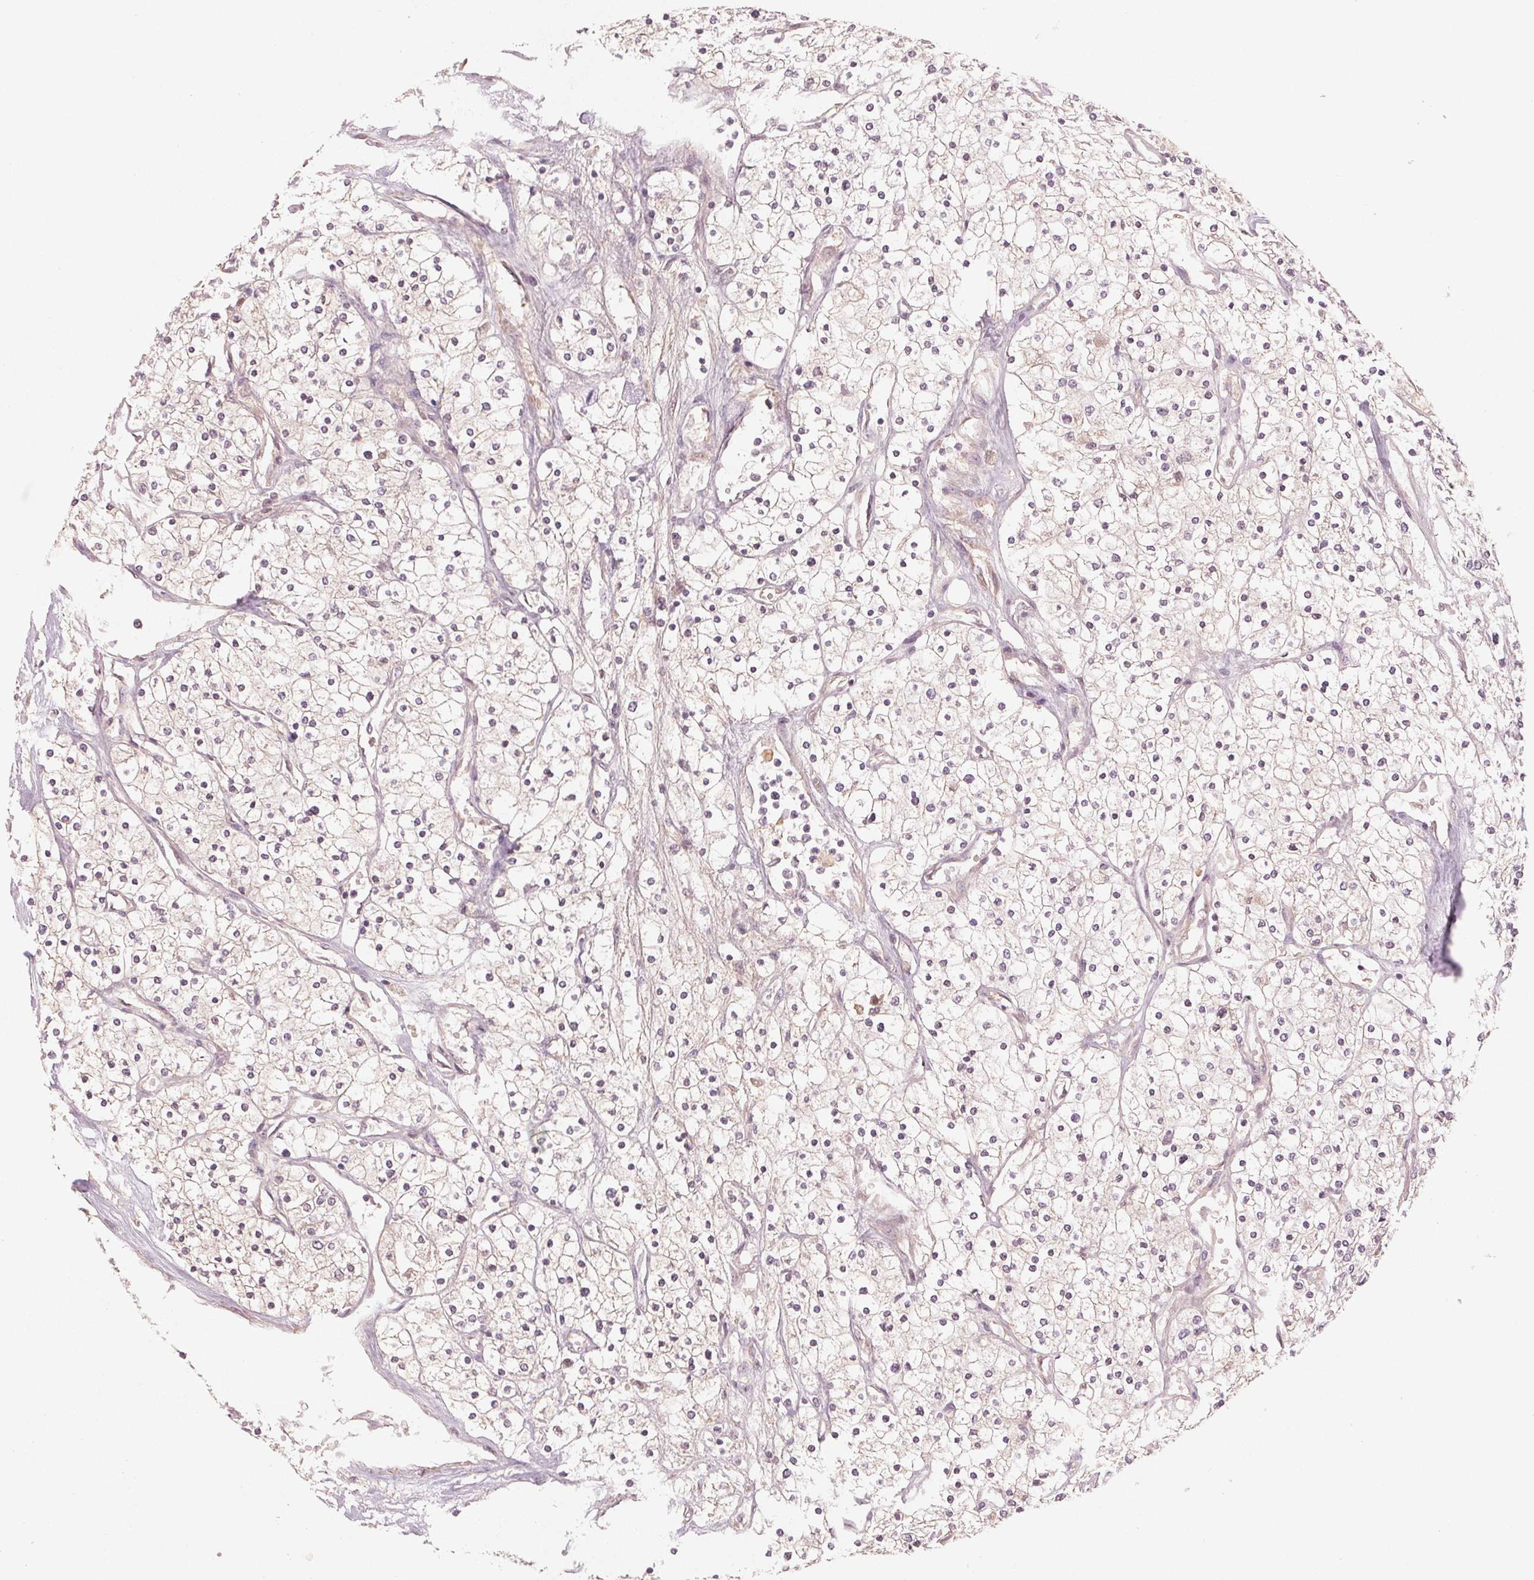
{"staining": {"intensity": "negative", "quantity": "none", "location": "none"}, "tissue": "renal cancer", "cell_type": "Tumor cells", "image_type": "cancer", "snomed": [{"axis": "morphology", "description": "Adenocarcinoma, NOS"}, {"axis": "topography", "description": "Kidney"}], "caption": "Histopathology image shows no significant protein staining in tumor cells of renal adenocarcinoma.", "gene": "PPIA", "patient": {"sex": "male", "age": 80}}